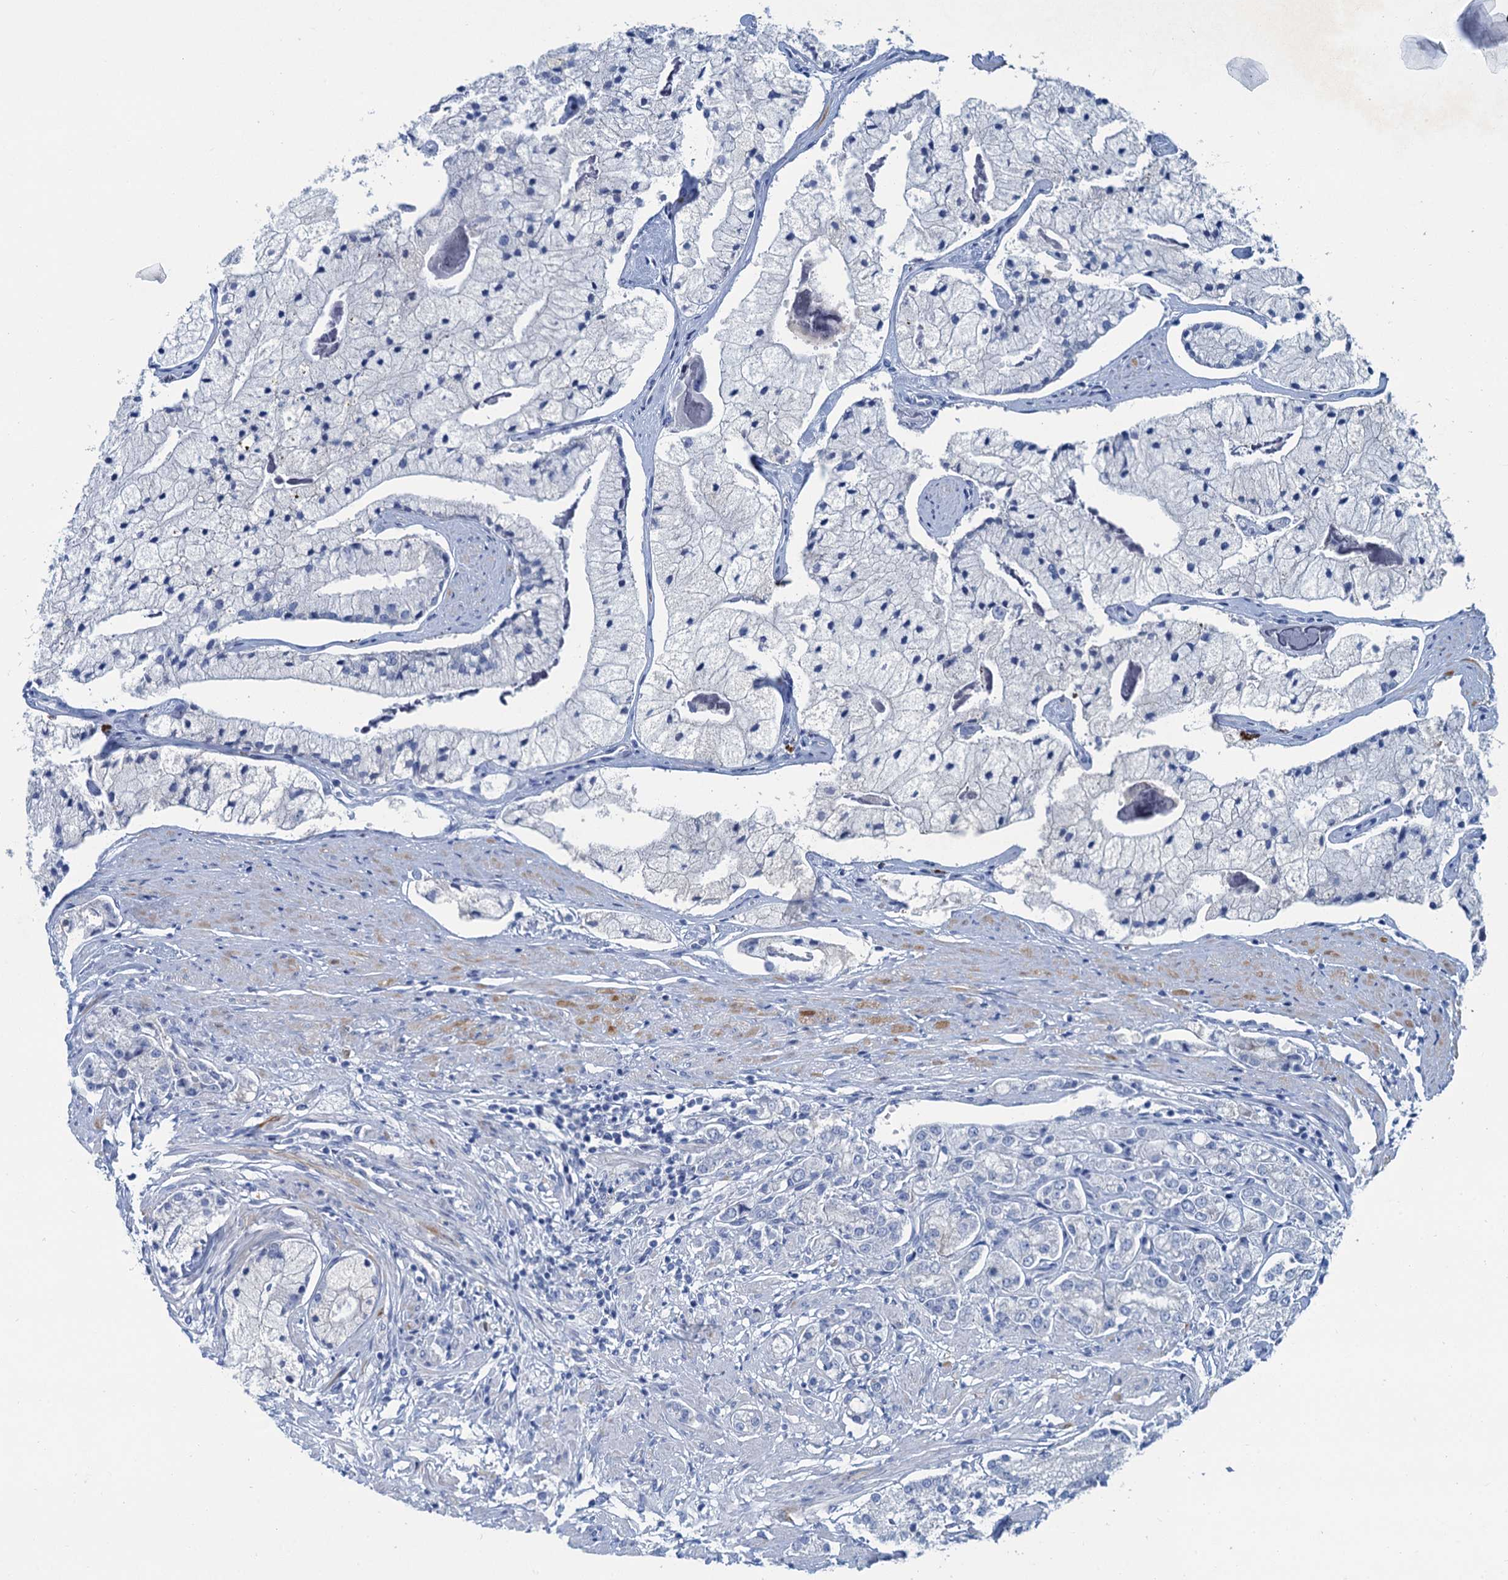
{"staining": {"intensity": "negative", "quantity": "none", "location": "none"}, "tissue": "prostate cancer", "cell_type": "Tumor cells", "image_type": "cancer", "snomed": [{"axis": "morphology", "description": "Adenocarcinoma, High grade"}, {"axis": "topography", "description": "Prostate"}], "caption": "Micrograph shows no significant protein positivity in tumor cells of prostate cancer. (Stains: DAB immunohistochemistry with hematoxylin counter stain, Microscopy: brightfield microscopy at high magnification).", "gene": "MYADML2", "patient": {"sex": "male", "age": 50}}